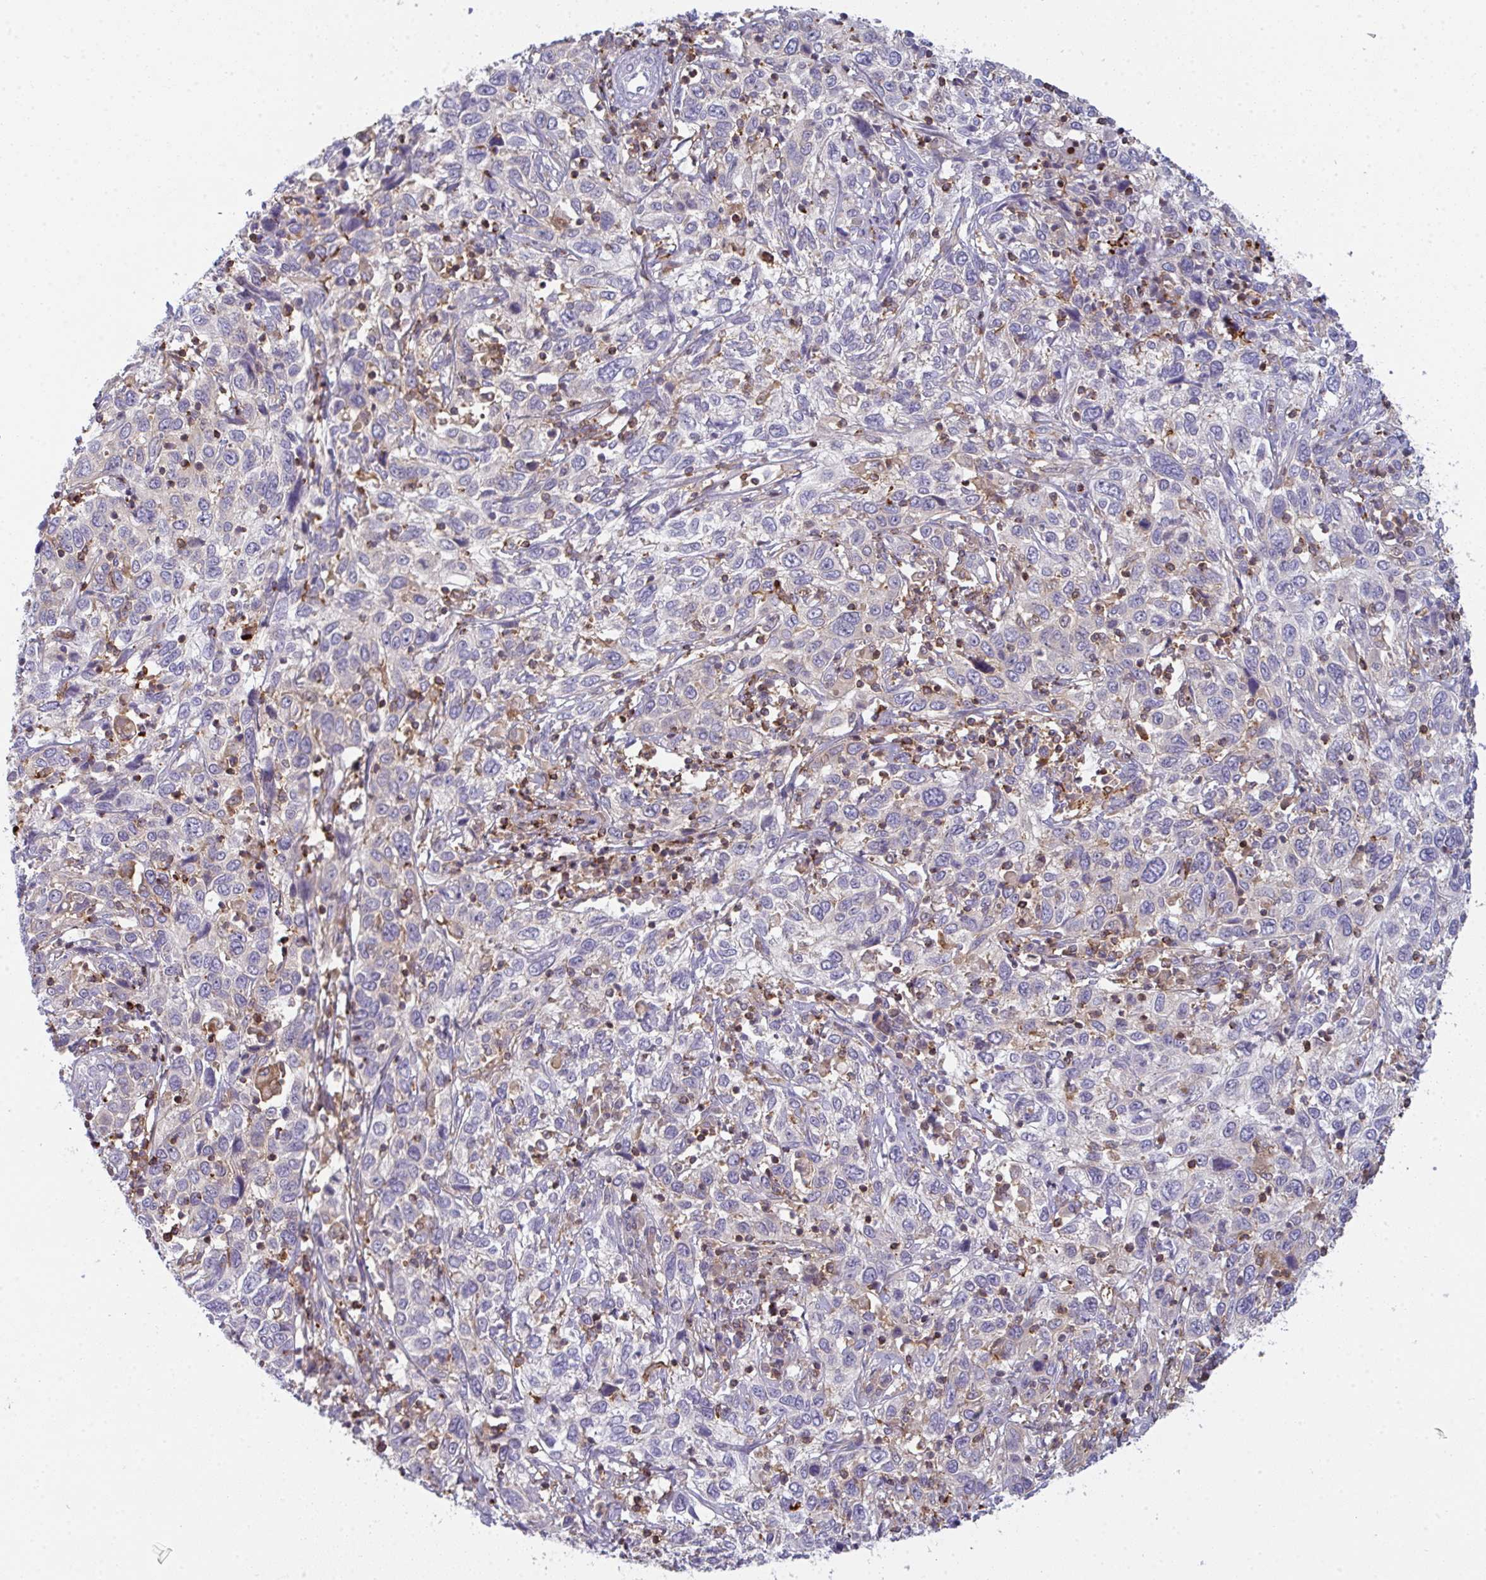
{"staining": {"intensity": "negative", "quantity": "none", "location": "none"}, "tissue": "cervical cancer", "cell_type": "Tumor cells", "image_type": "cancer", "snomed": [{"axis": "morphology", "description": "Squamous cell carcinoma, NOS"}, {"axis": "topography", "description": "Cervix"}], "caption": "Tumor cells are negative for protein expression in human cervical squamous cell carcinoma.", "gene": "CD80", "patient": {"sex": "female", "age": 46}}